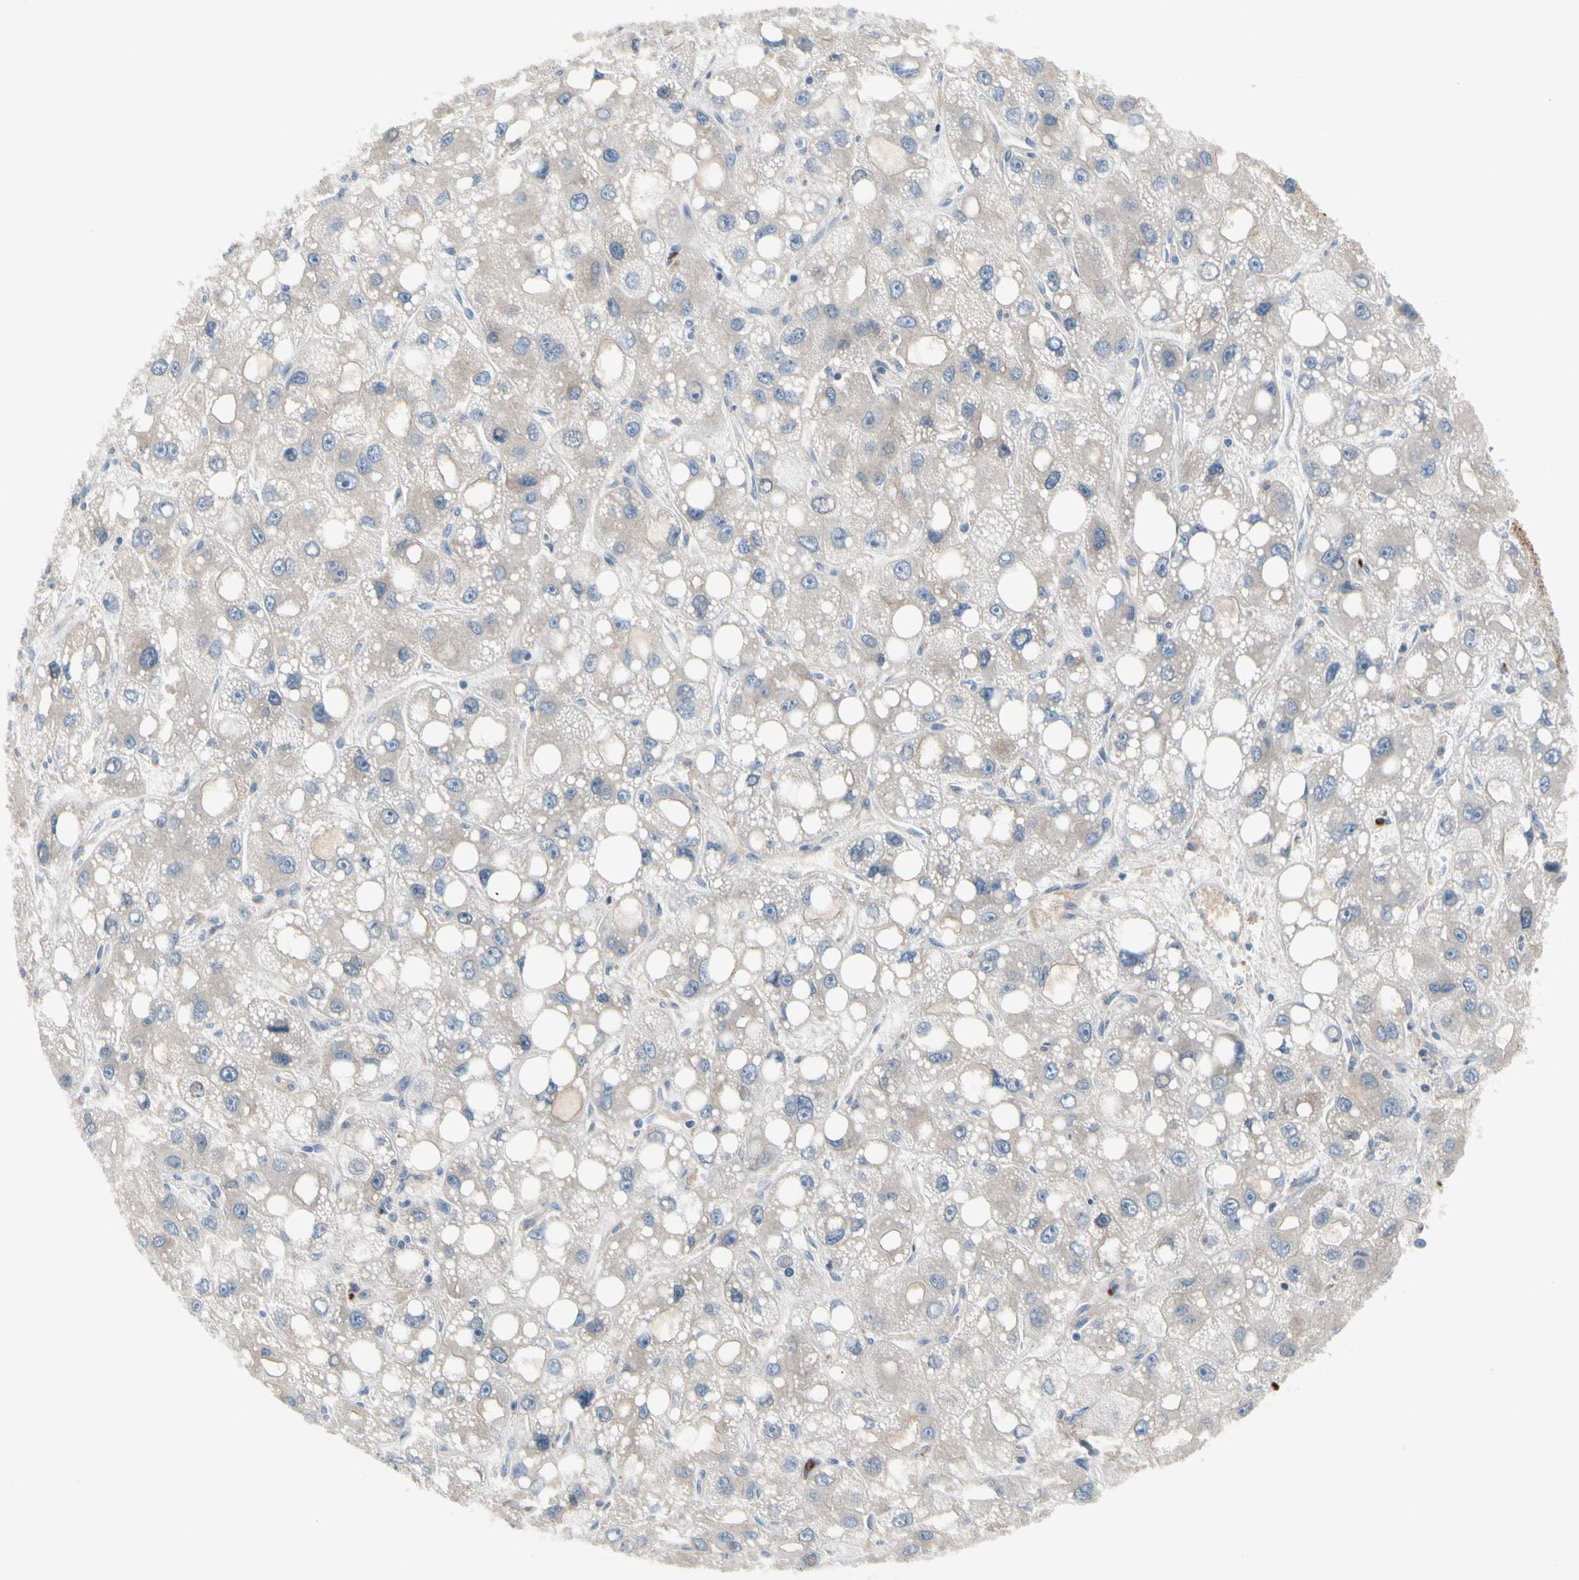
{"staining": {"intensity": "negative", "quantity": "none", "location": "none"}, "tissue": "liver cancer", "cell_type": "Tumor cells", "image_type": "cancer", "snomed": [{"axis": "morphology", "description": "Carcinoma, Hepatocellular, NOS"}, {"axis": "topography", "description": "Liver"}], "caption": "Photomicrograph shows no protein staining in tumor cells of liver cancer (hepatocellular carcinoma) tissue.", "gene": "HJURP", "patient": {"sex": "male", "age": 55}}